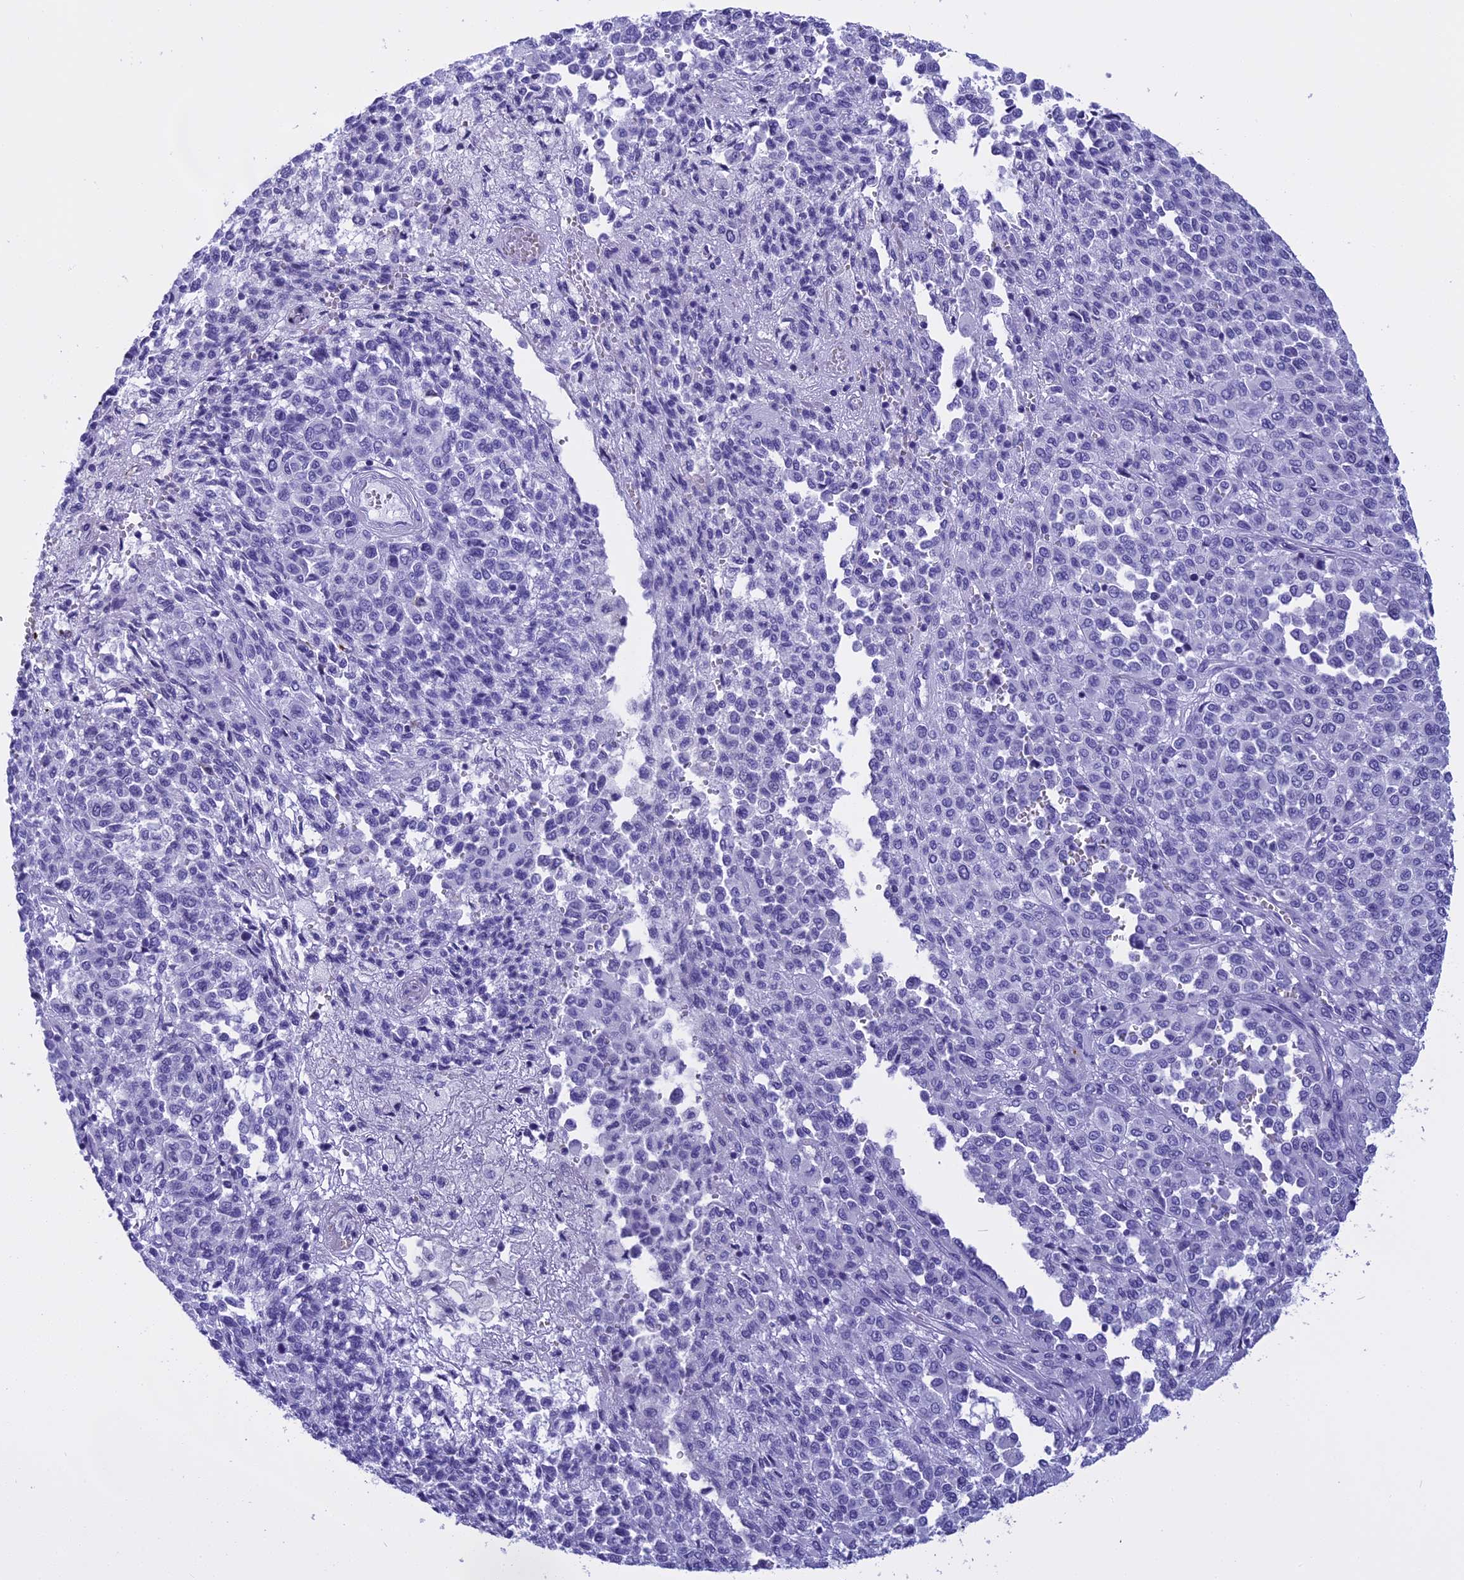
{"staining": {"intensity": "negative", "quantity": "none", "location": "none"}, "tissue": "melanoma", "cell_type": "Tumor cells", "image_type": "cancer", "snomed": [{"axis": "morphology", "description": "Malignant melanoma, Metastatic site"}, {"axis": "topography", "description": "Pancreas"}], "caption": "The photomicrograph reveals no significant positivity in tumor cells of malignant melanoma (metastatic site).", "gene": "KCTD14", "patient": {"sex": "female", "age": 30}}